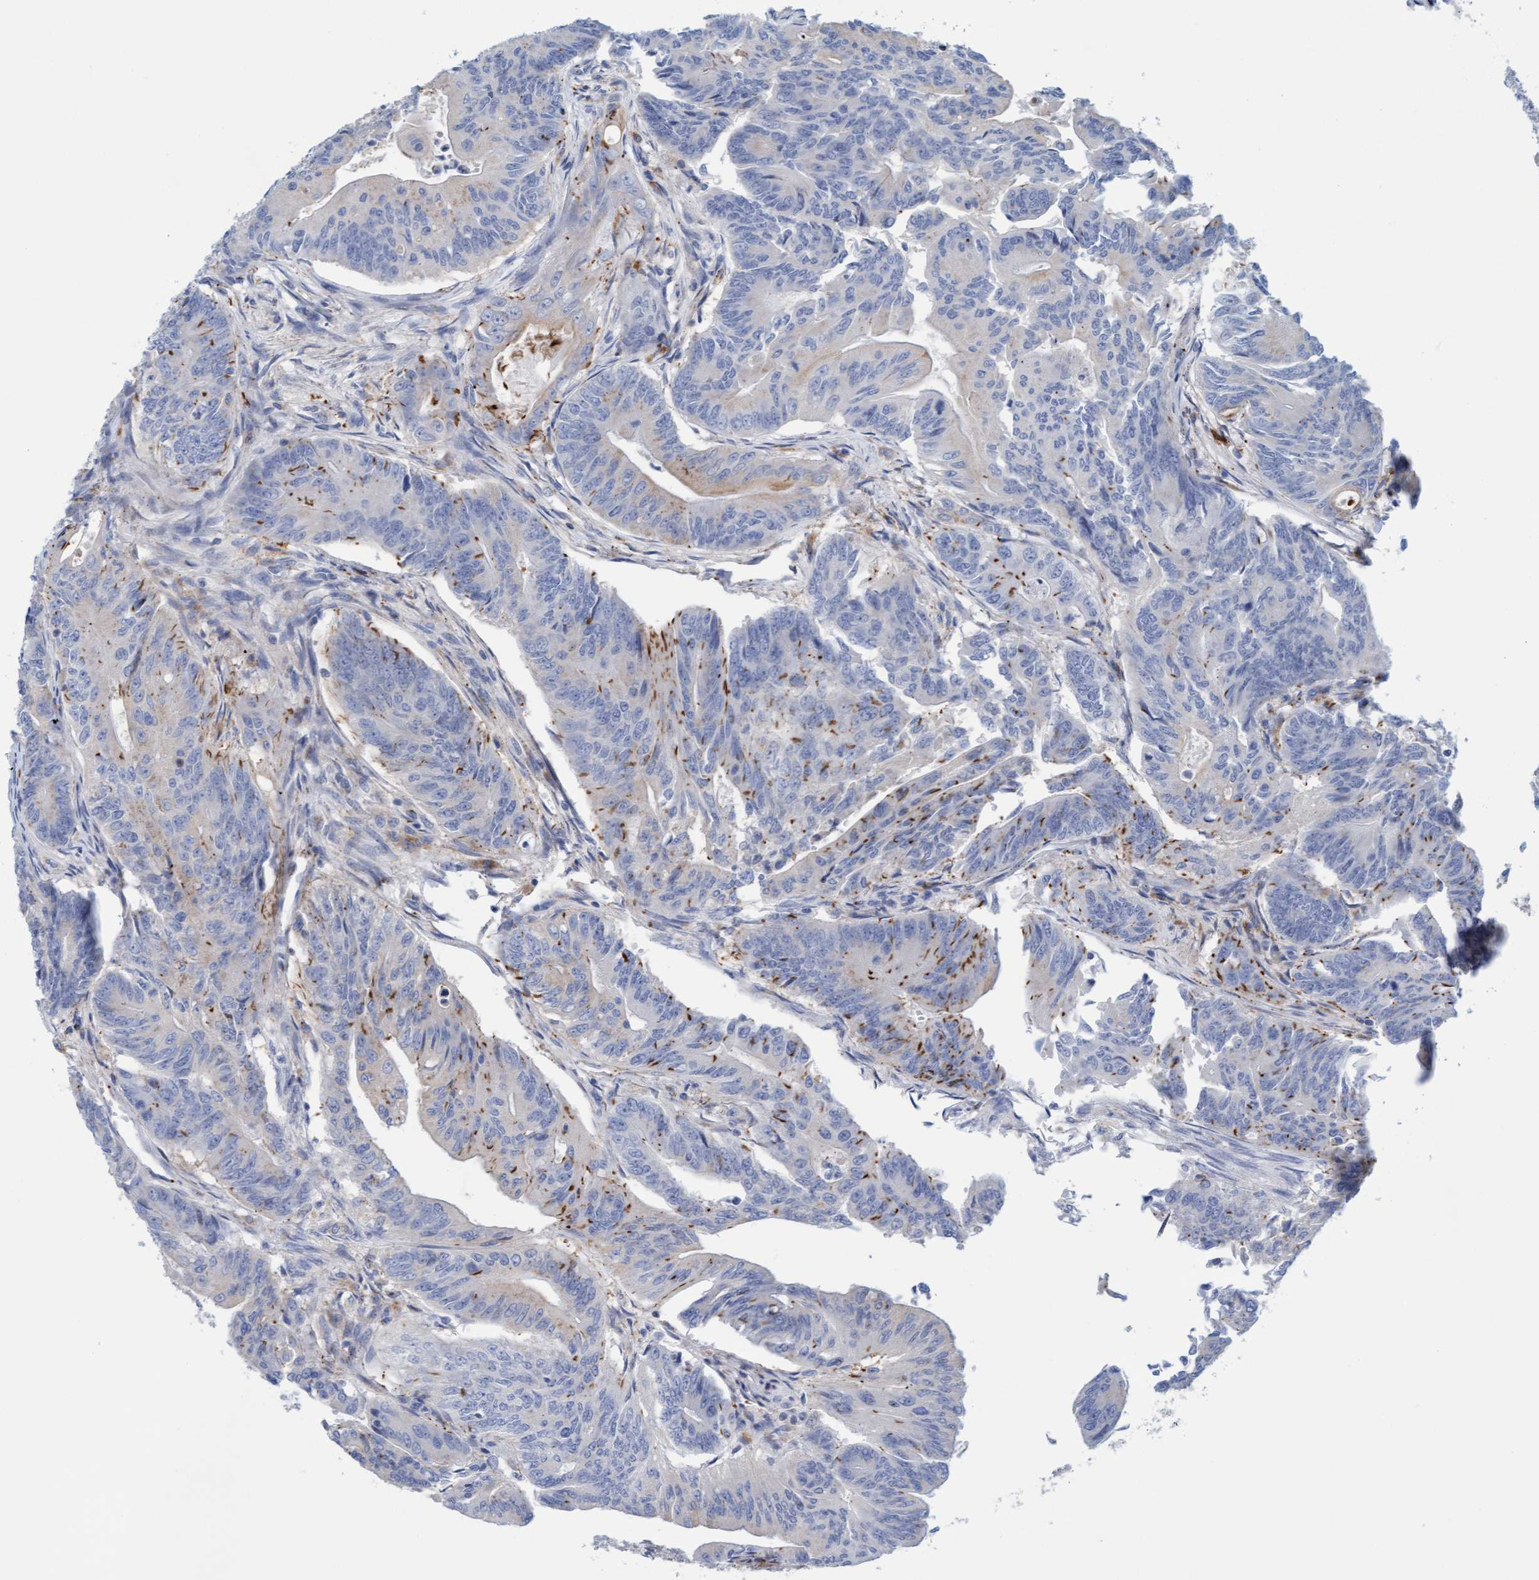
{"staining": {"intensity": "moderate", "quantity": "<25%", "location": "cytoplasmic/membranous"}, "tissue": "colorectal cancer", "cell_type": "Tumor cells", "image_type": "cancer", "snomed": [{"axis": "morphology", "description": "Adenoma, NOS"}, {"axis": "morphology", "description": "Adenocarcinoma, NOS"}, {"axis": "topography", "description": "Colon"}], "caption": "Immunohistochemical staining of colorectal cancer (adenoma) shows moderate cytoplasmic/membranous protein expression in about <25% of tumor cells. Ihc stains the protein of interest in brown and the nuclei are stained blue.", "gene": "SGSH", "patient": {"sex": "male", "age": 79}}